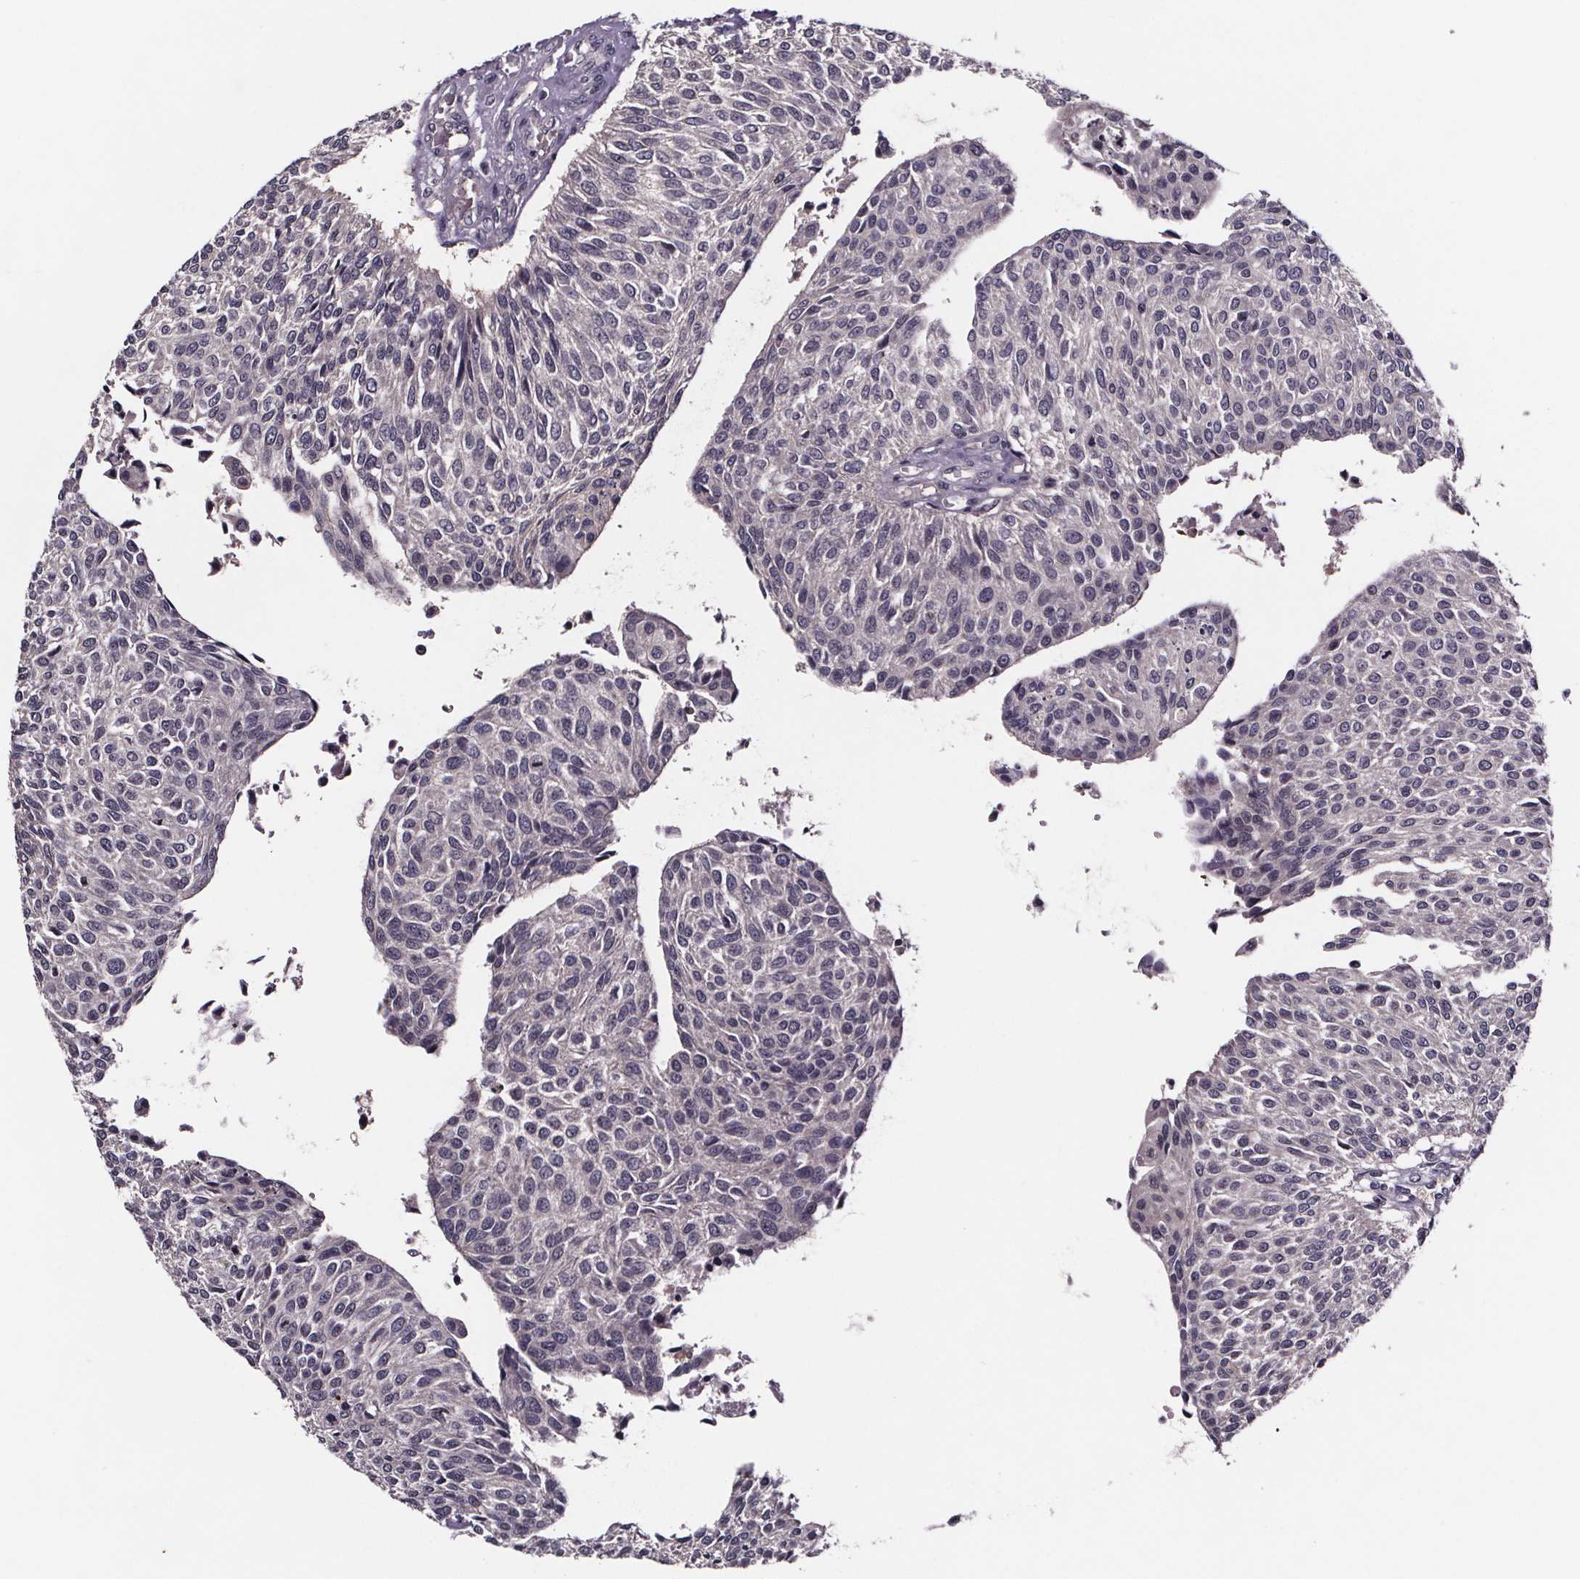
{"staining": {"intensity": "negative", "quantity": "none", "location": "none"}, "tissue": "urothelial cancer", "cell_type": "Tumor cells", "image_type": "cancer", "snomed": [{"axis": "morphology", "description": "Urothelial carcinoma, NOS"}, {"axis": "topography", "description": "Urinary bladder"}], "caption": "Transitional cell carcinoma was stained to show a protein in brown. There is no significant positivity in tumor cells.", "gene": "SMIM1", "patient": {"sex": "male", "age": 55}}